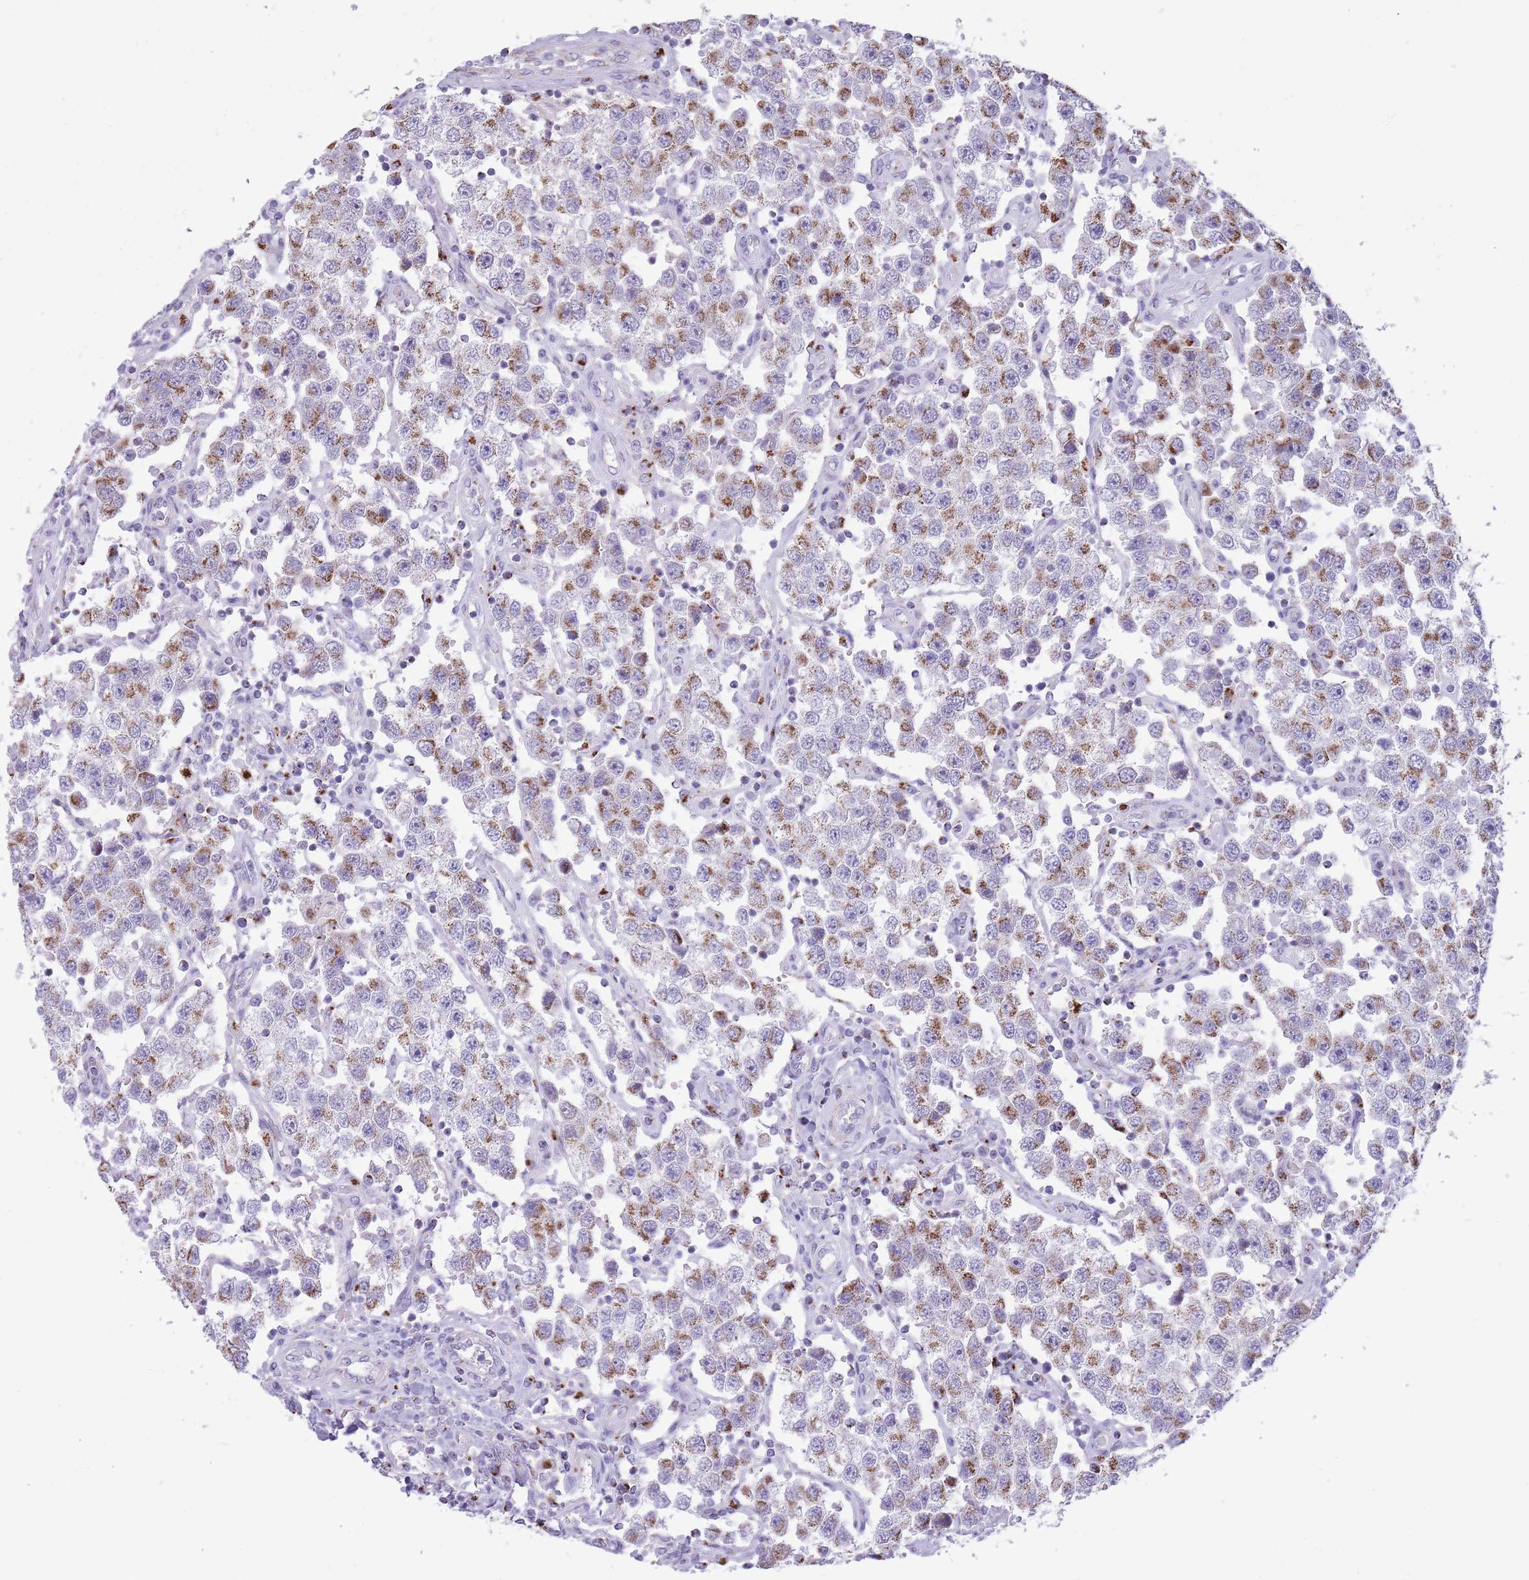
{"staining": {"intensity": "moderate", "quantity": ">75%", "location": "cytoplasmic/membranous"}, "tissue": "testis cancer", "cell_type": "Tumor cells", "image_type": "cancer", "snomed": [{"axis": "morphology", "description": "Seminoma, NOS"}, {"axis": "topography", "description": "Testis"}], "caption": "About >75% of tumor cells in testis cancer (seminoma) reveal moderate cytoplasmic/membranous protein staining as visualized by brown immunohistochemical staining.", "gene": "B4GALT2", "patient": {"sex": "male", "age": 37}}